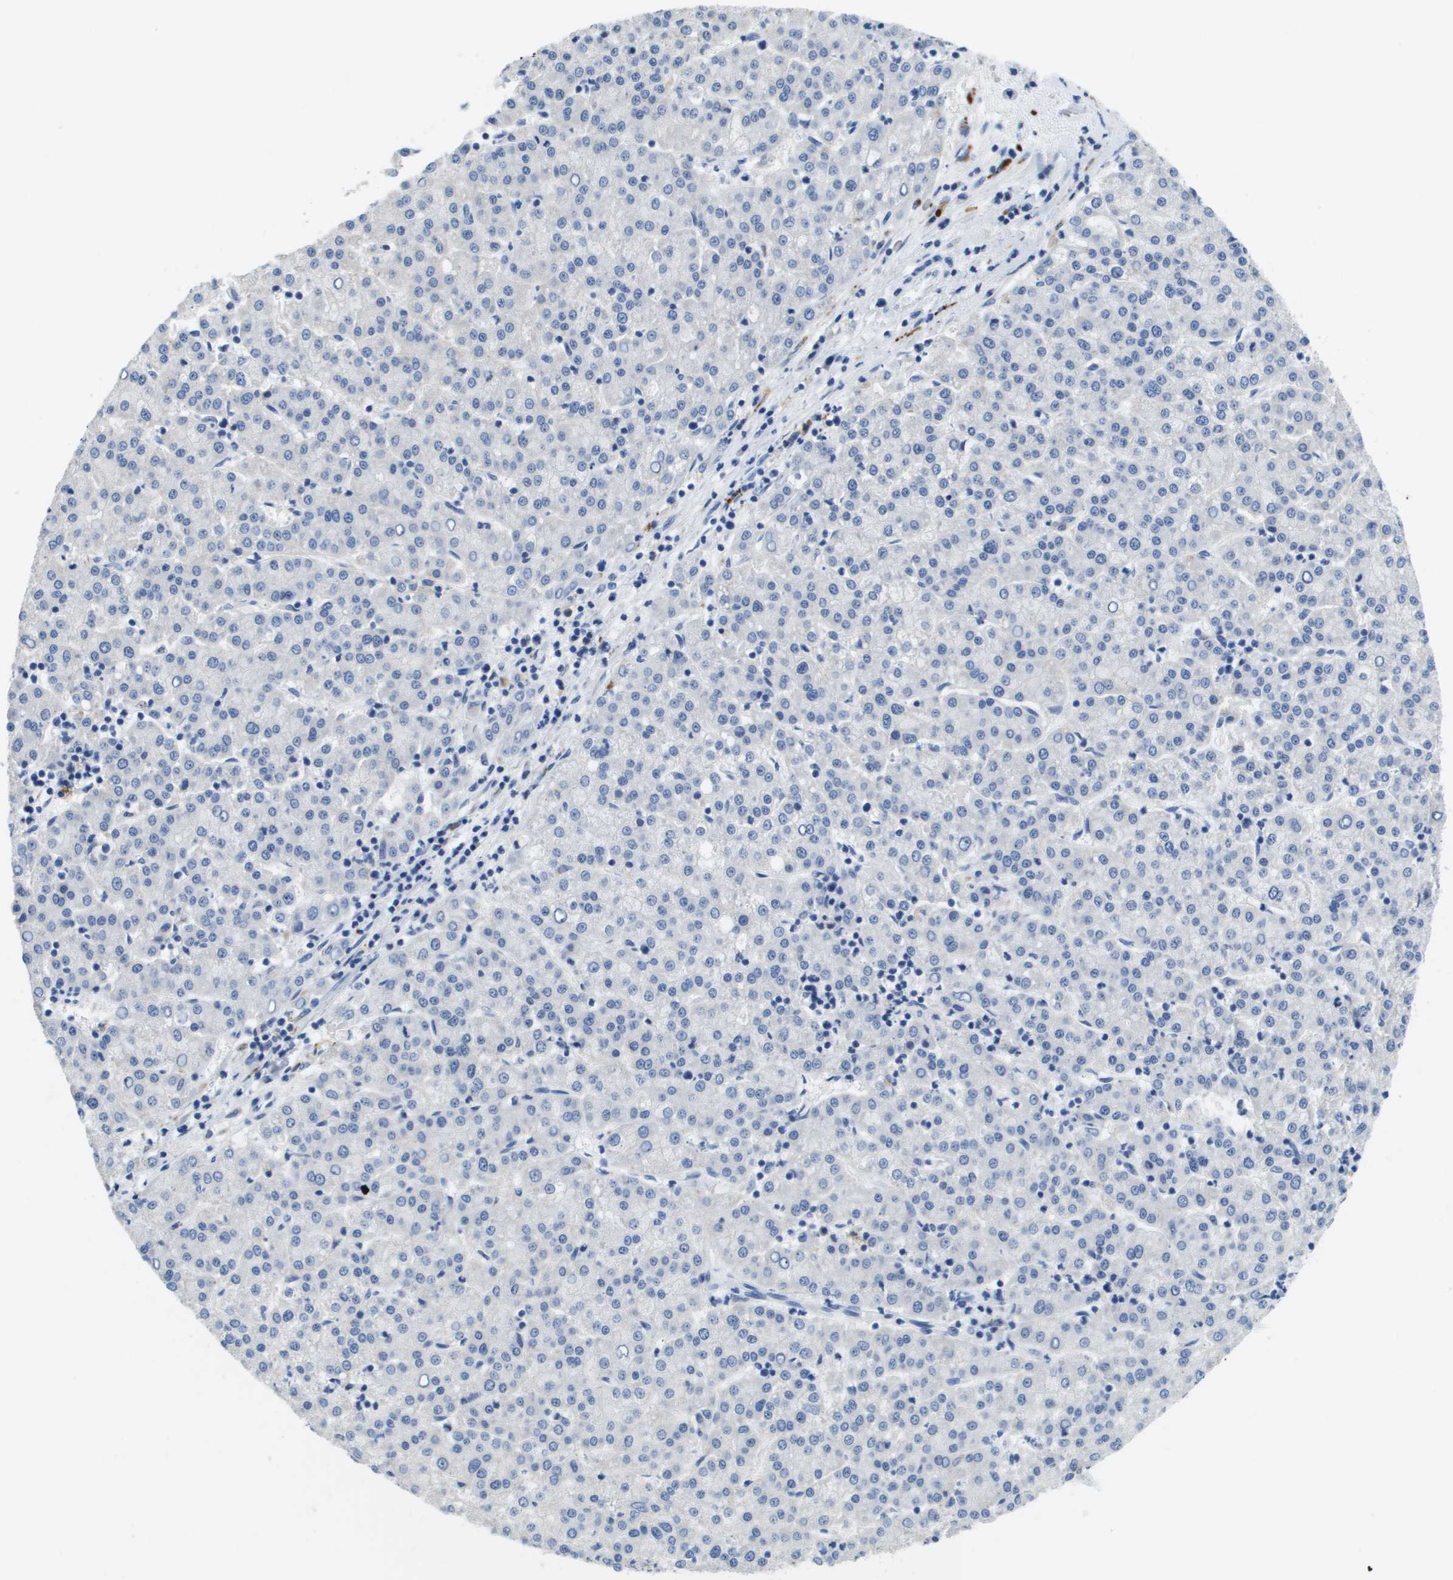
{"staining": {"intensity": "negative", "quantity": "none", "location": "none"}, "tissue": "liver cancer", "cell_type": "Tumor cells", "image_type": "cancer", "snomed": [{"axis": "morphology", "description": "Carcinoma, Hepatocellular, NOS"}, {"axis": "topography", "description": "Liver"}], "caption": "Protein analysis of liver cancer (hepatocellular carcinoma) exhibits no significant staining in tumor cells.", "gene": "MS4A1", "patient": {"sex": "female", "age": 58}}